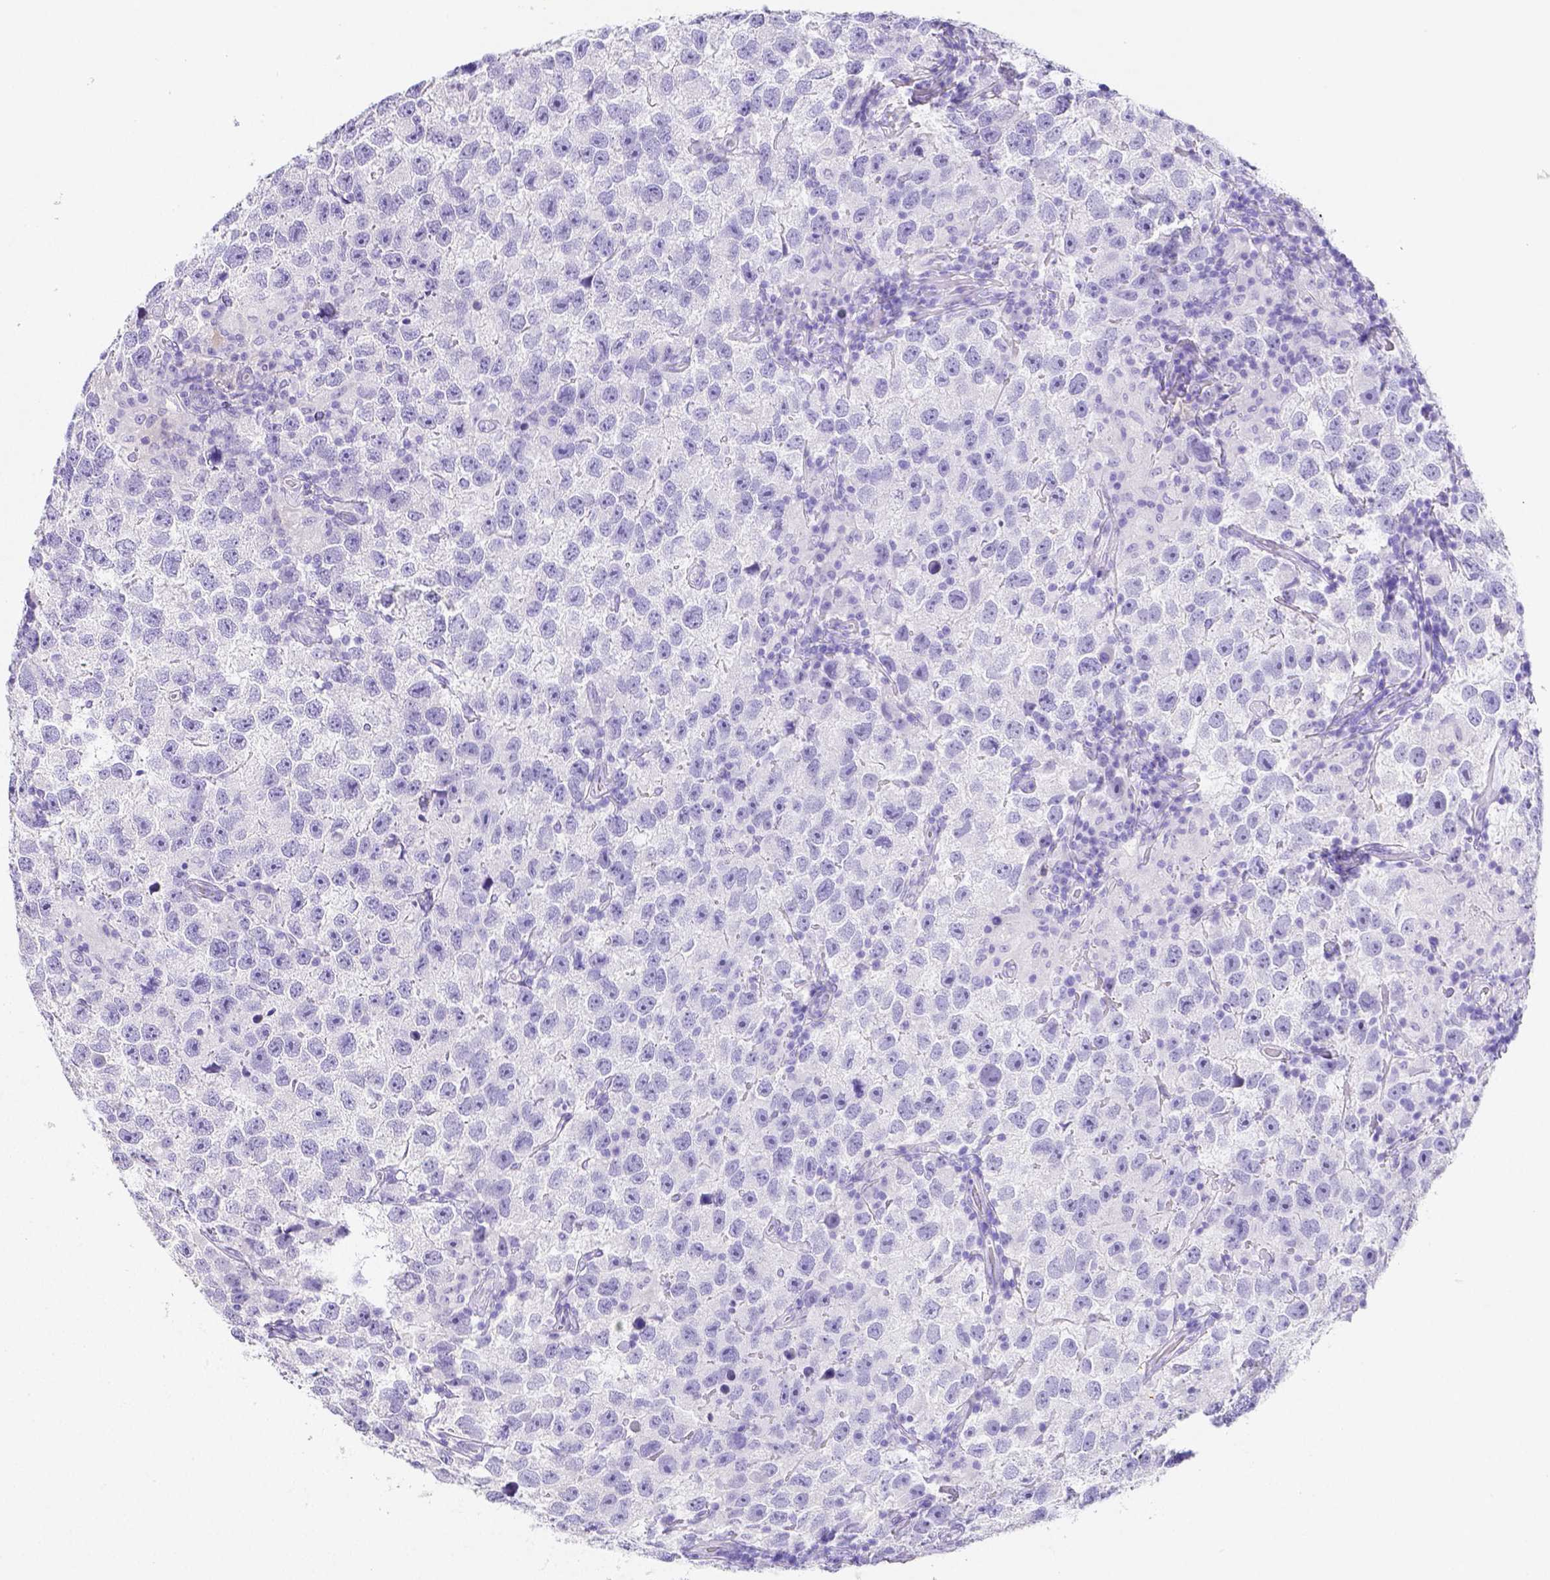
{"staining": {"intensity": "negative", "quantity": "none", "location": "none"}, "tissue": "testis cancer", "cell_type": "Tumor cells", "image_type": "cancer", "snomed": [{"axis": "morphology", "description": "Seminoma, NOS"}, {"axis": "topography", "description": "Testis"}], "caption": "Immunohistochemistry (IHC) of human seminoma (testis) displays no staining in tumor cells.", "gene": "ARHGAP36", "patient": {"sex": "male", "age": 26}}